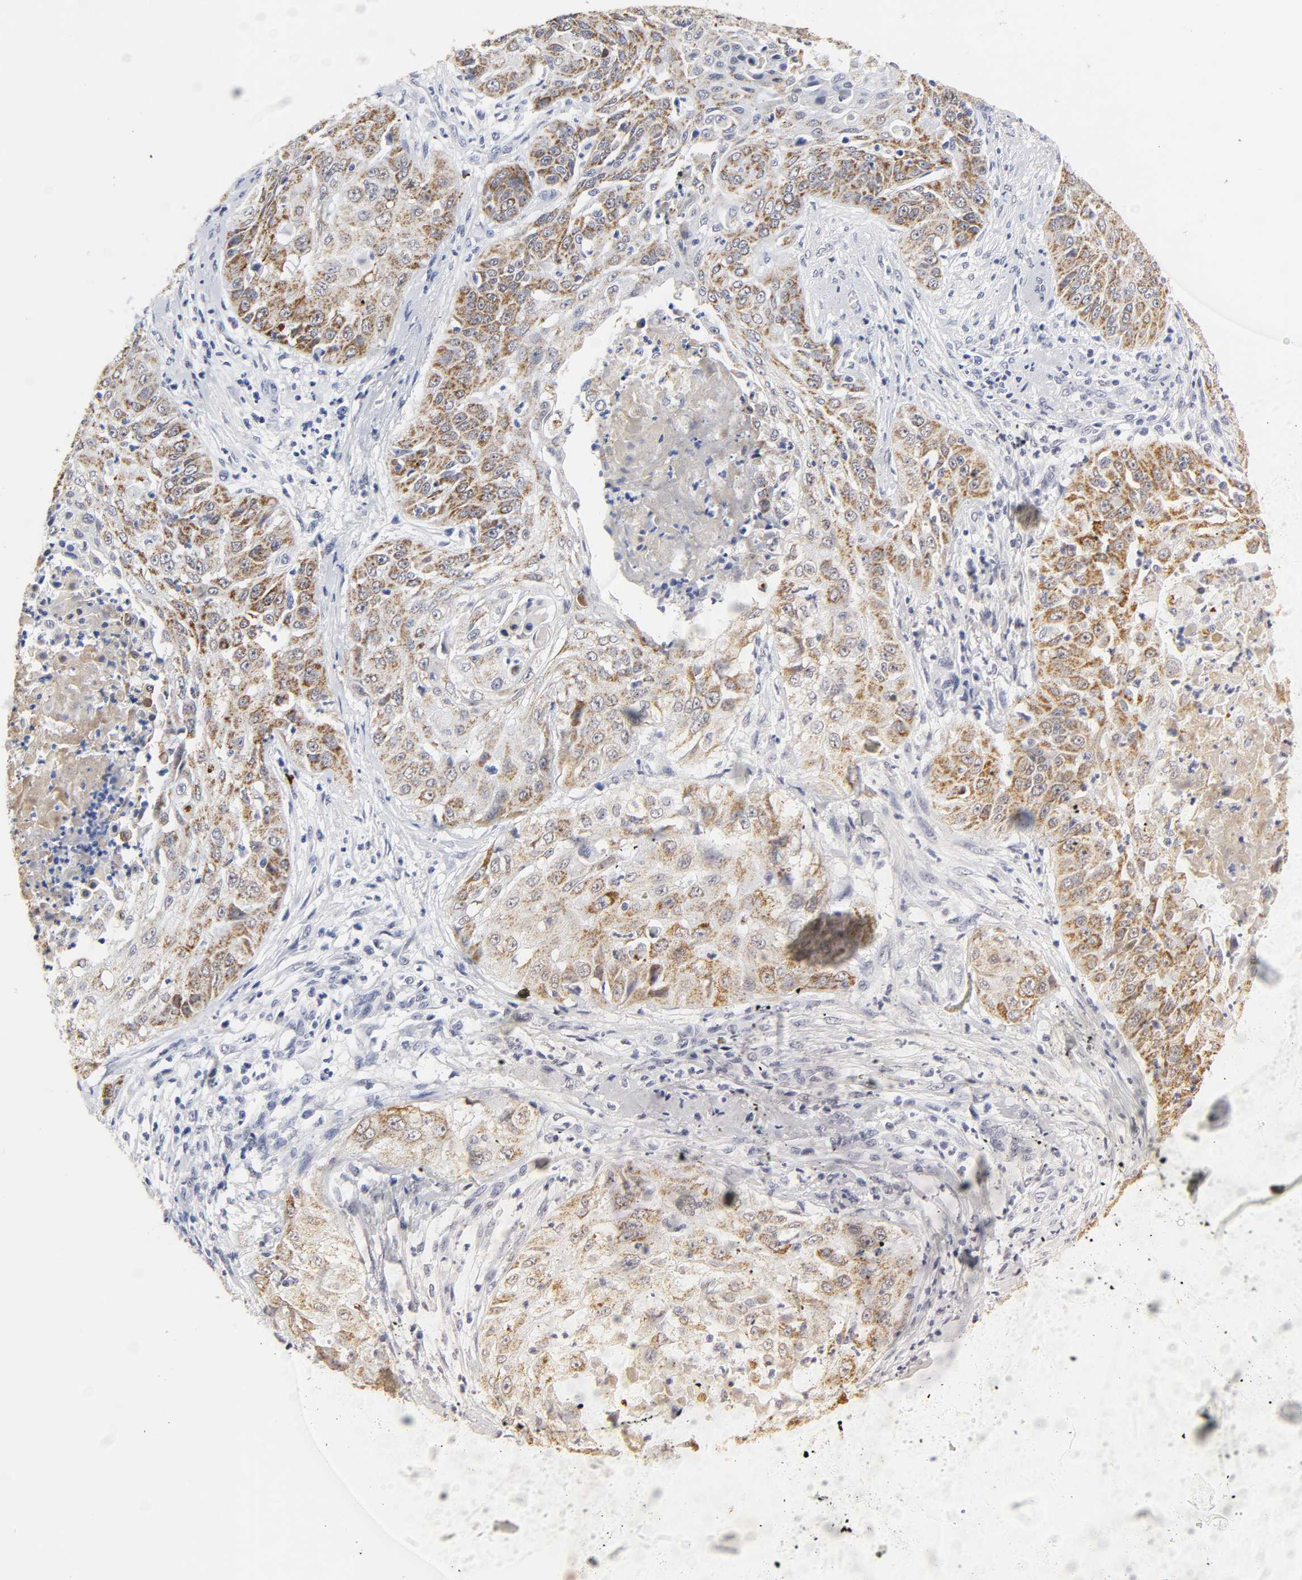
{"staining": {"intensity": "strong", "quantity": ">75%", "location": "cytoplasmic/membranous"}, "tissue": "cervical cancer", "cell_type": "Tumor cells", "image_type": "cancer", "snomed": [{"axis": "morphology", "description": "Squamous cell carcinoma, NOS"}, {"axis": "topography", "description": "Cervix"}], "caption": "A micrograph of cervical squamous cell carcinoma stained for a protein reveals strong cytoplasmic/membranous brown staining in tumor cells.", "gene": "GRHL2", "patient": {"sex": "female", "age": 64}}